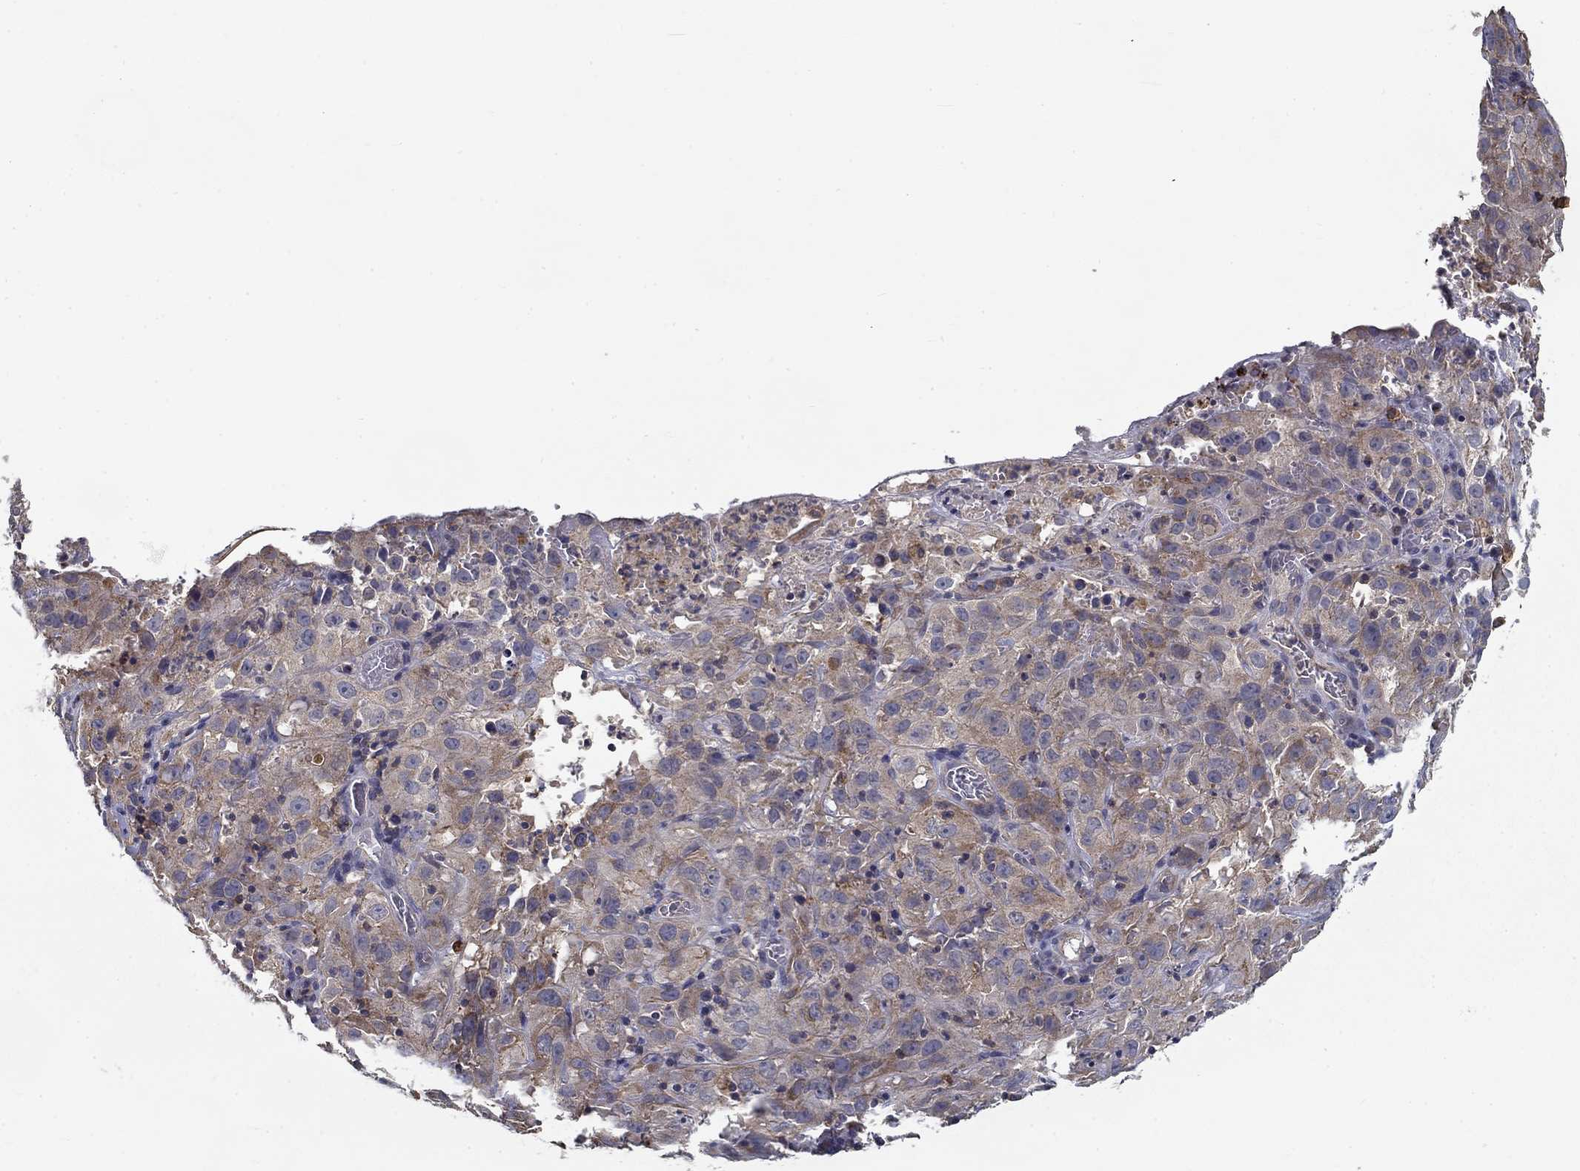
{"staining": {"intensity": "weak", "quantity": "25%-75%", "location": "cytoplasmic/membranous"}, "tissue": "cervical cancer", "cell_type": "Tumor cells", "image_type": "cancer", "snomed": [{"axis": "morphology", "description": "Squamous cell carcinoma, NOS"}, {"axis": "topography", "description": "Cervix"}], "caption": "A brown stain labels weak cytoplasmic/membranous expression of a protein in human cervical cancer tumor cells. (DAB = brown stain, brightfield microscopy at high magnification).", "gene": "ALDH4A1", "patient": {"sex": "female", "age": 32}}